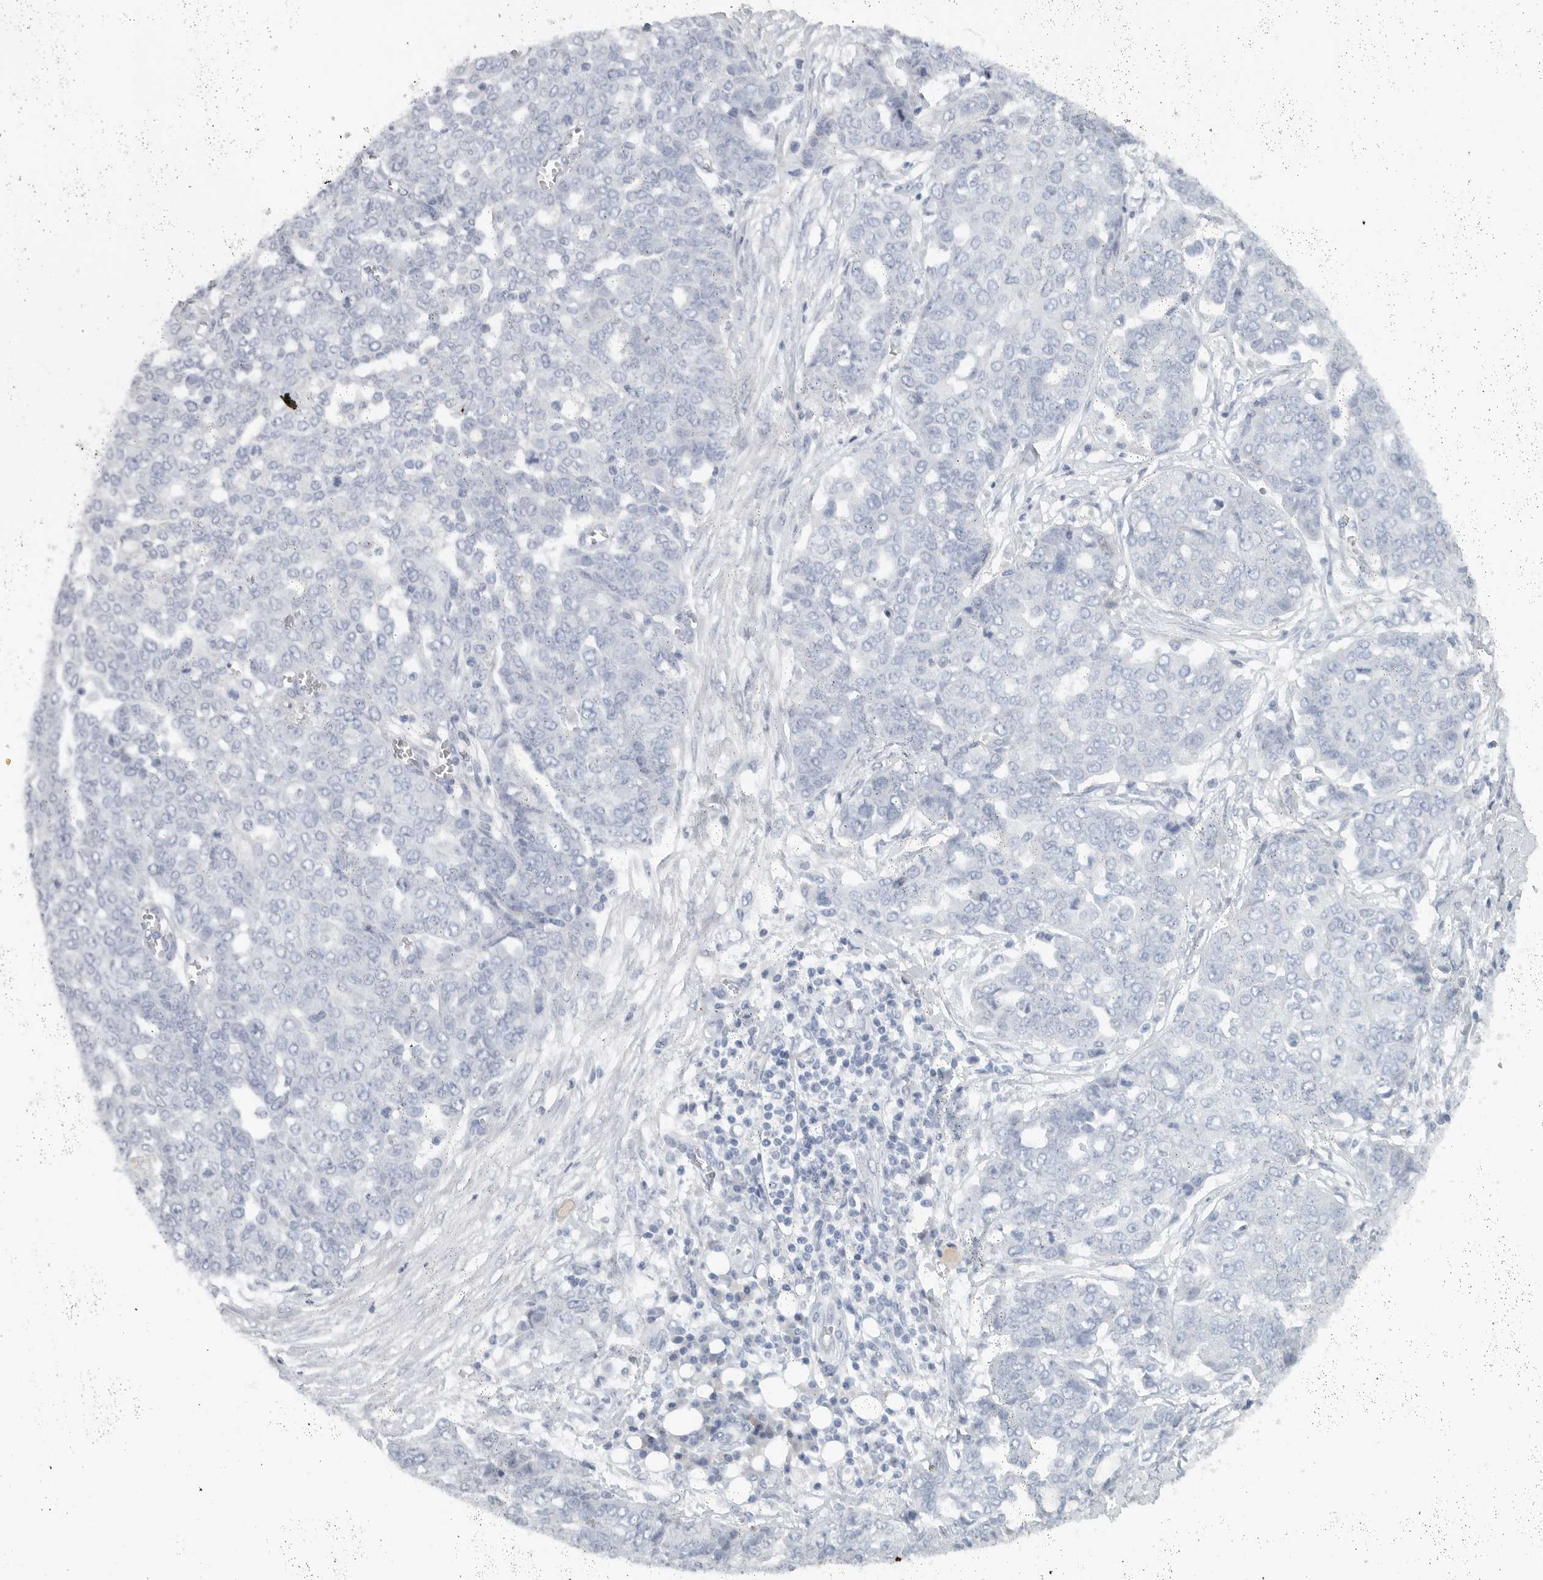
{"staining": {"intensity": "negative", "quantity": "none", "location": "none"}, "tissue": "ovarian cancer", "cell_type": "Tumor cells", "image_type": "cancer", "snomed": [{"axis": "morphology", "description": "Cystadenocarcinoma, serous, NOS"}, {"axis": "topography", "description": "Soft tissue"}, {"axis": "topography", "description": "Ovary"}], "caption": "The histopathology image reveals no staining of tumor cells in ovarian serous cystadenocarcinoma. (DAB (3,3'-diaminobenzidine) IHC, high magnification).", "gene": "PAM", "patient": {"sex": "female", "age": 57}}